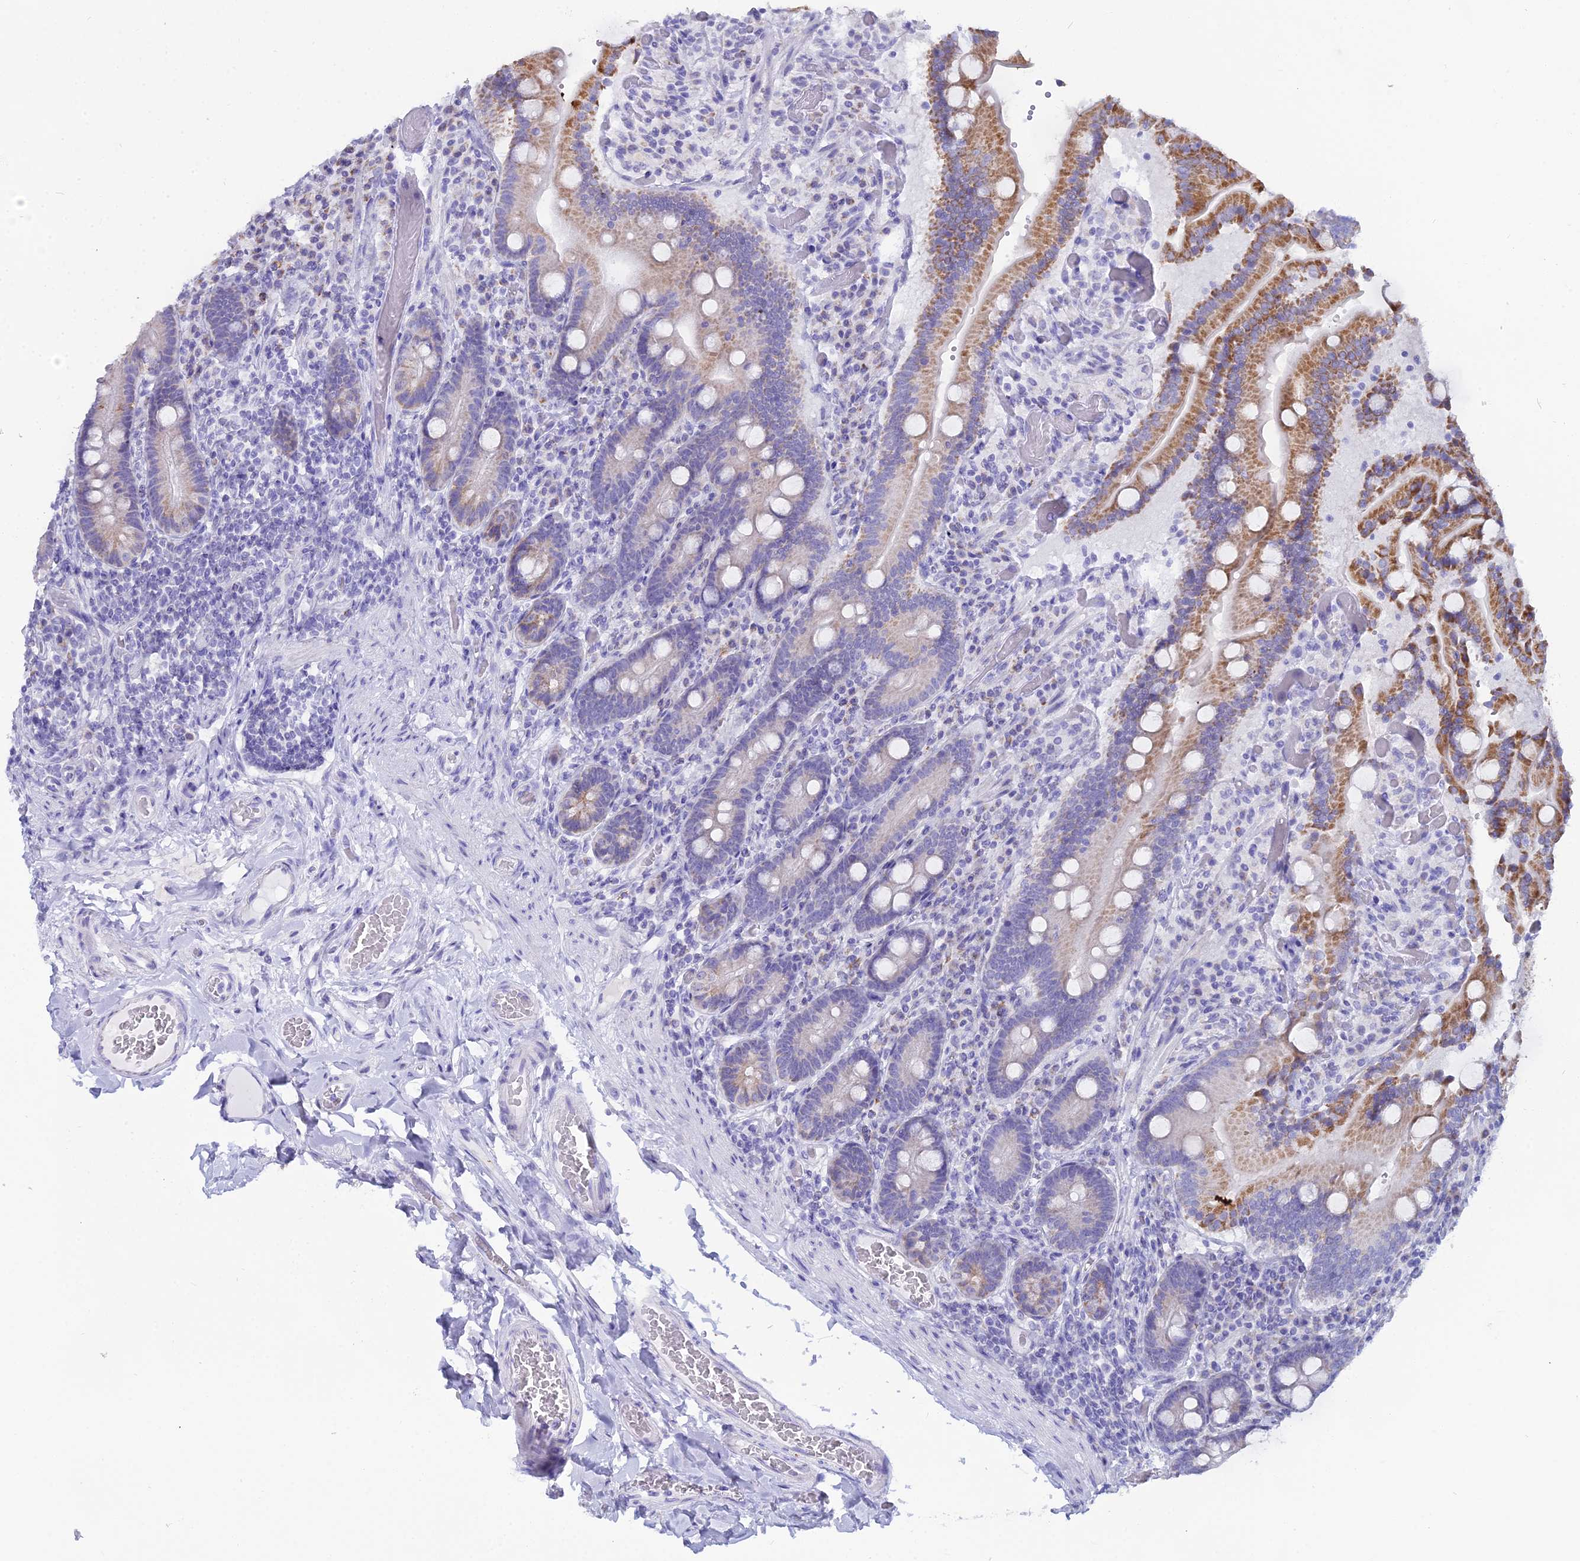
{"staining": {"intensity": "moderate", "quantity": "<25%", "location": "cytoplasmic/membranous"}, "tissue": "duodenum", "cell_type": "Glandular cells", "image_type": "normal", "snomed": [{"axis": "morphology", "description": "Normal tissue, NOS"}, {"axis": "topography", "description": "Duodenum"}], "caption": "Glandular cells demonstrate low levels of moderate cytoplasmic/membranous positivity in approximately <25% of cells in unremarkable human duodenum. The staining was performed using DAB, with brown indicating positive protein expression. Nuclei are stained blue with hematoxylin.", "gene": "CGB1", "patient": {"sex": "female", "age": 62}}